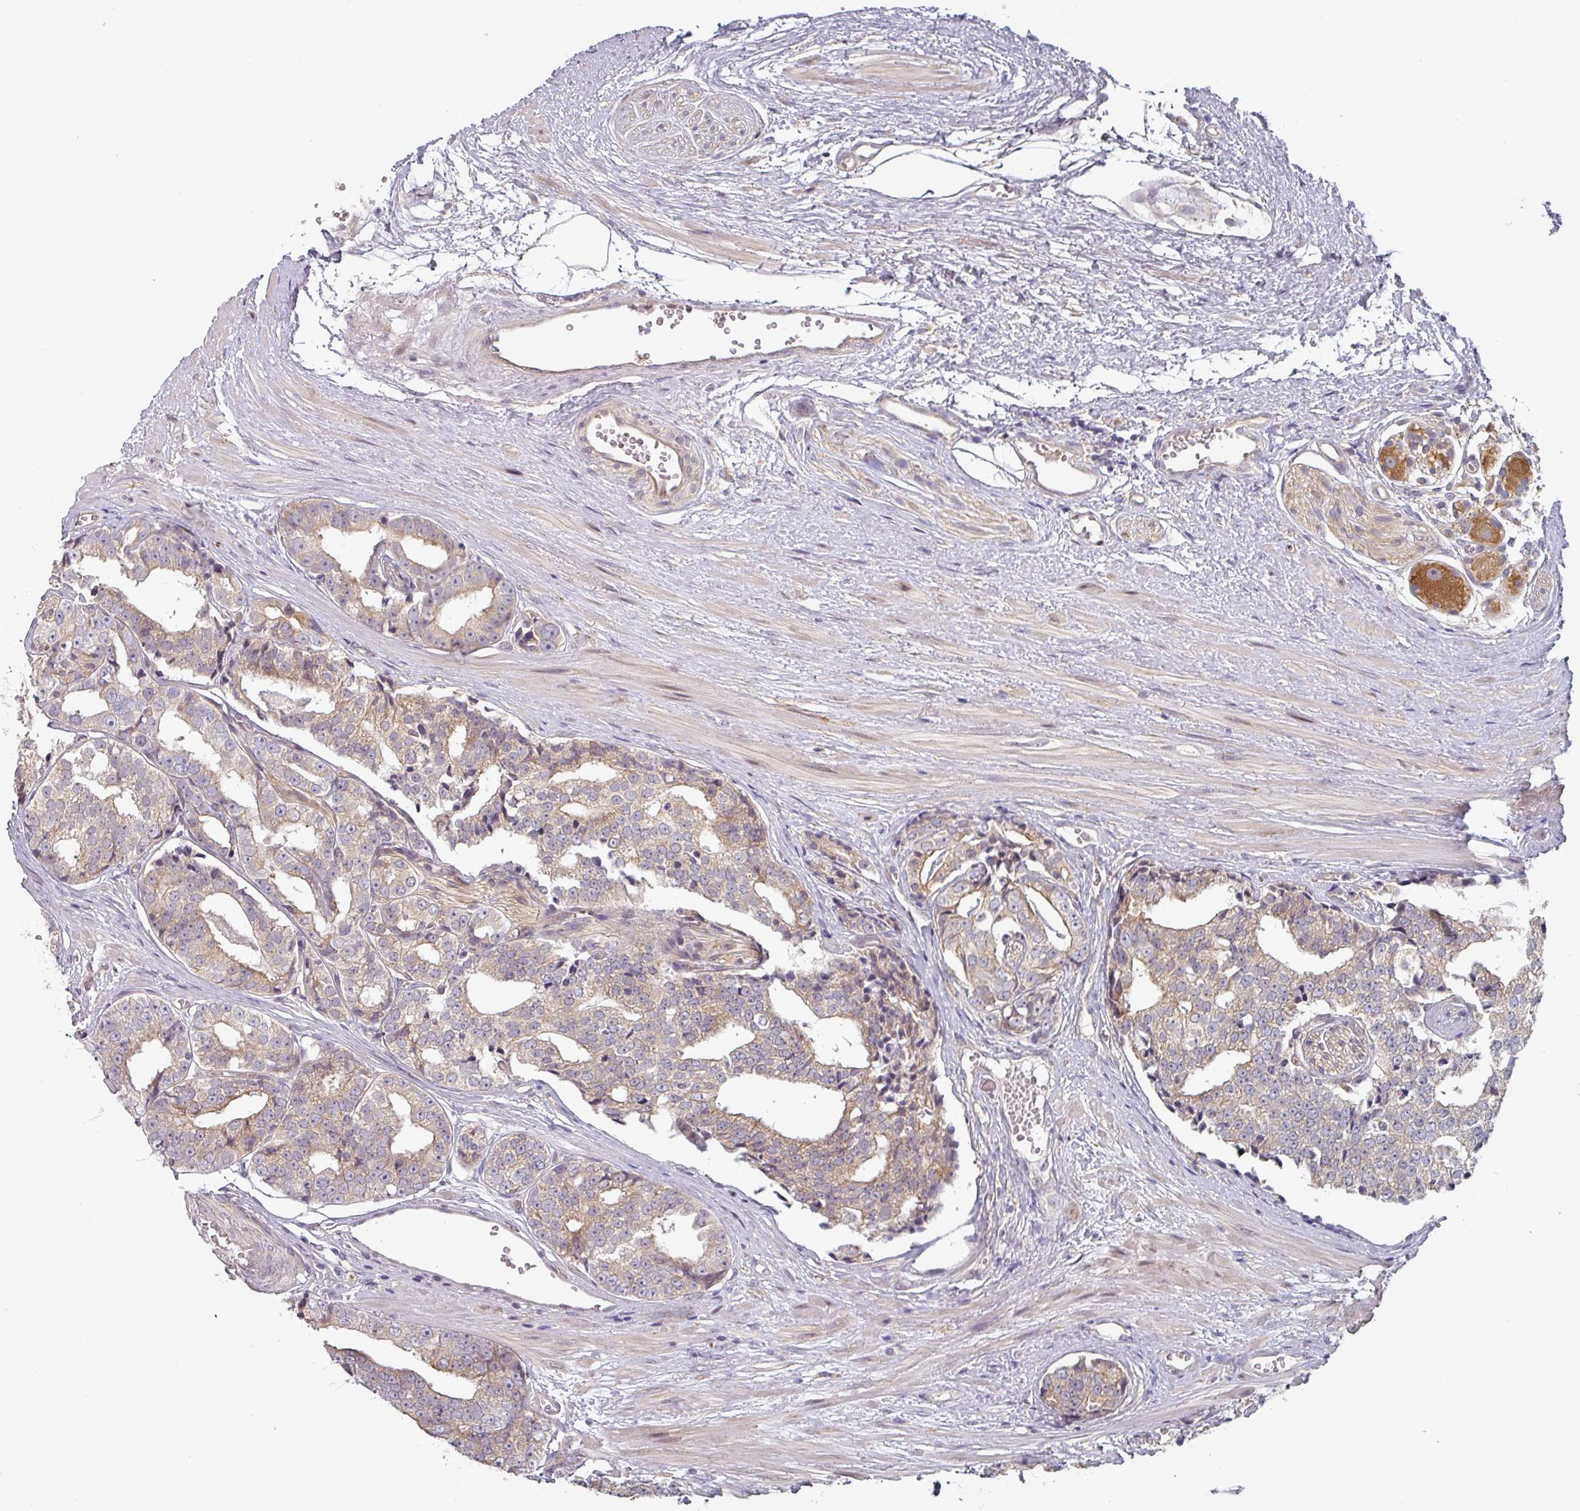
{"staining": {"intensity": "moderate", "quantity": "<25%", "location": "cytoplasmic/membranous"}, "tissue": "prostate cancer", "cell_type": "Tumor cells", "image_type": "cancer", "snomed": [{"axis": "morphology", "description": "Adenocarcinoma, High grade"}, {"axis": "topography", "description": "Prostate"}], "caption": "Human adenocarcinoma (high-grade) (prostate) stained for a protein (brown) demonstrates moderate cytoplasmic/membranous positive staining in approximately <25% of tumor cells.", "gene": "TAPT1", "patient": {"sex": "male", "age": 71}}